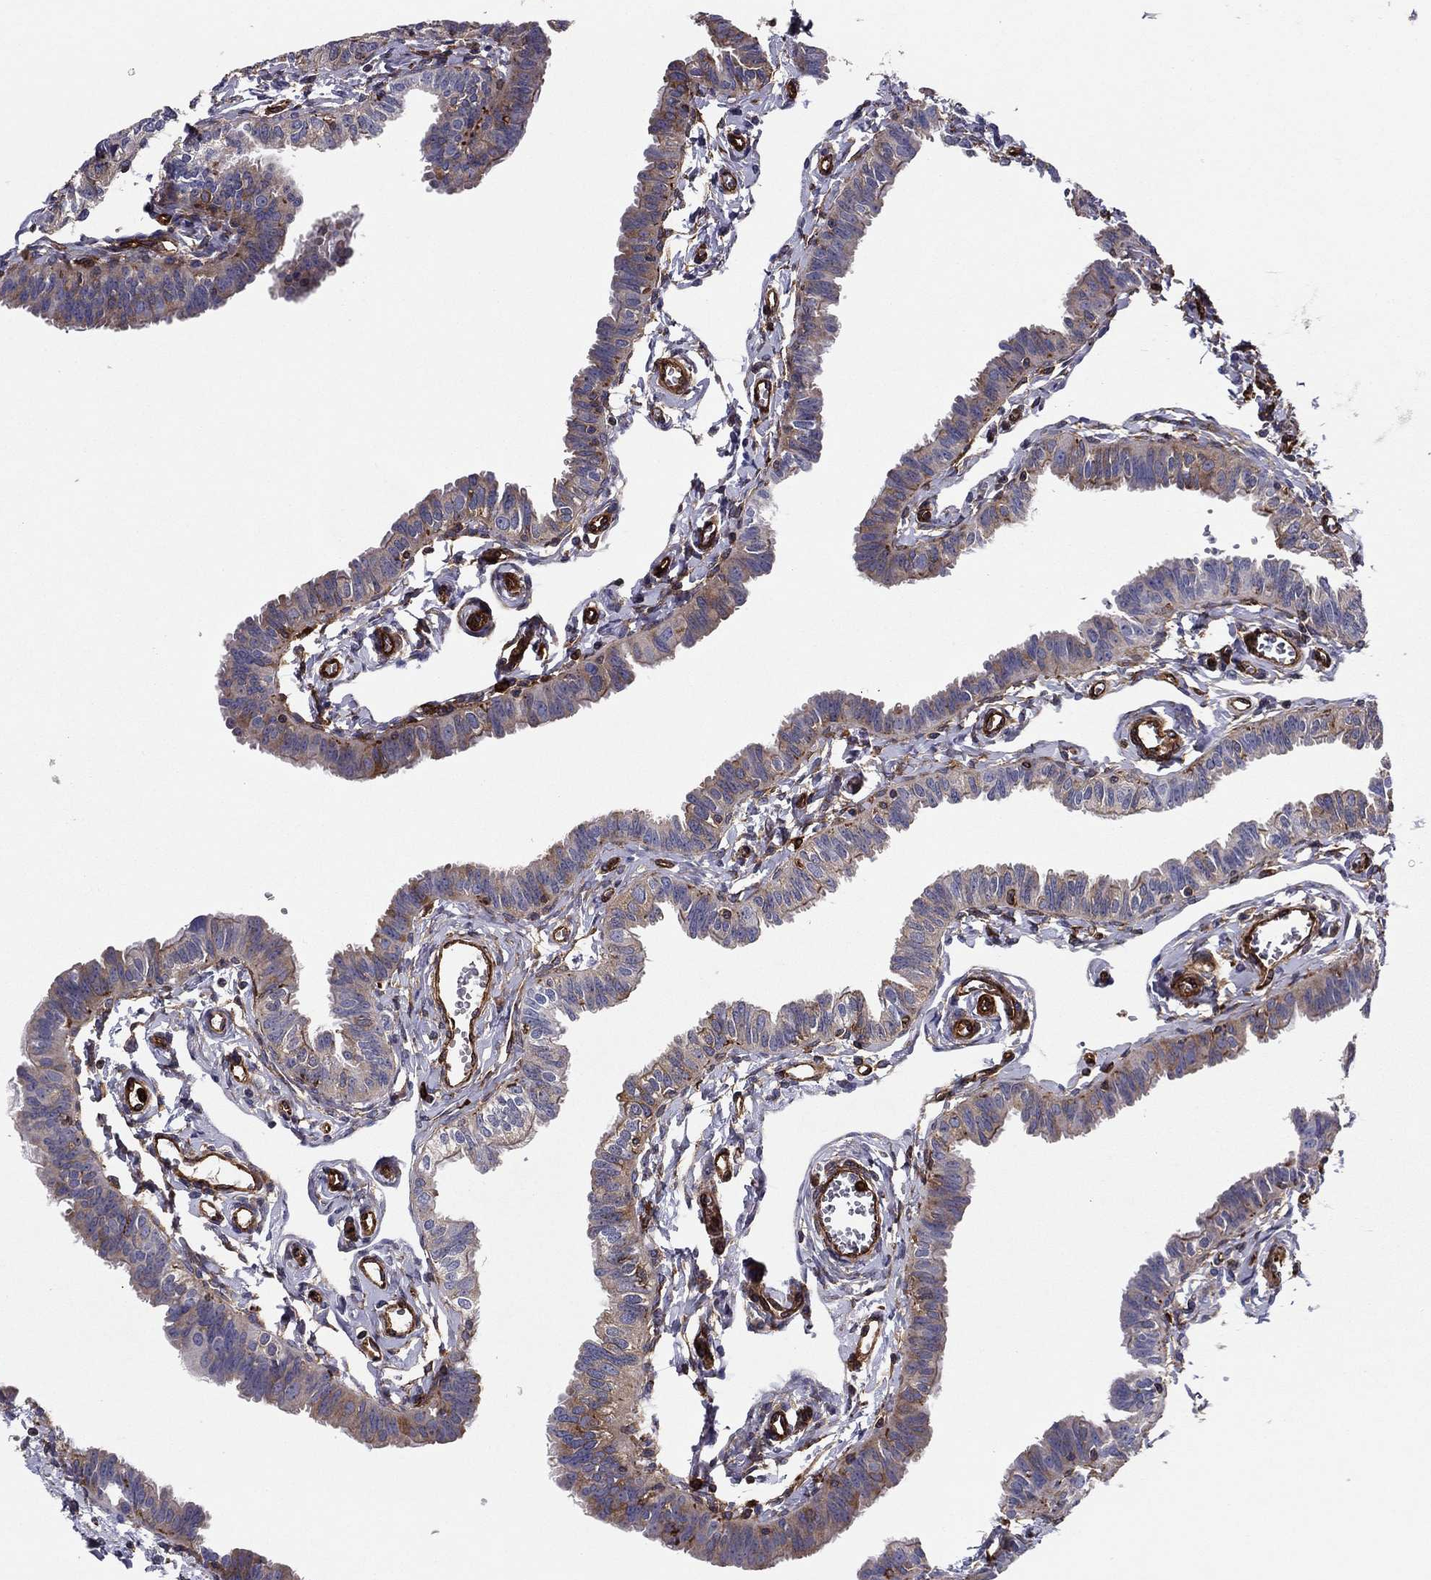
{"staining": {"intensity": "moderate", "quantity": "<25%", "location": "cytoplasmic/membranous"}, "tissue": "fallopian tube", "cell_type": "Glandular cells", "image_type": "normal", "snomed": [{"axis": "morphology", "description": "Normal tissue, NOS"}, {"axis": "topography", "description": "Fallopian tube"}], "caption": "Unremarkable fallopian tube shows moderate cytoplasmic/membranous expression in about <25% of glandular cells, visualized by immunohistochemistry.", "gene": "EHBP1L1", "patient": {"sex": "female", "age": 54}}